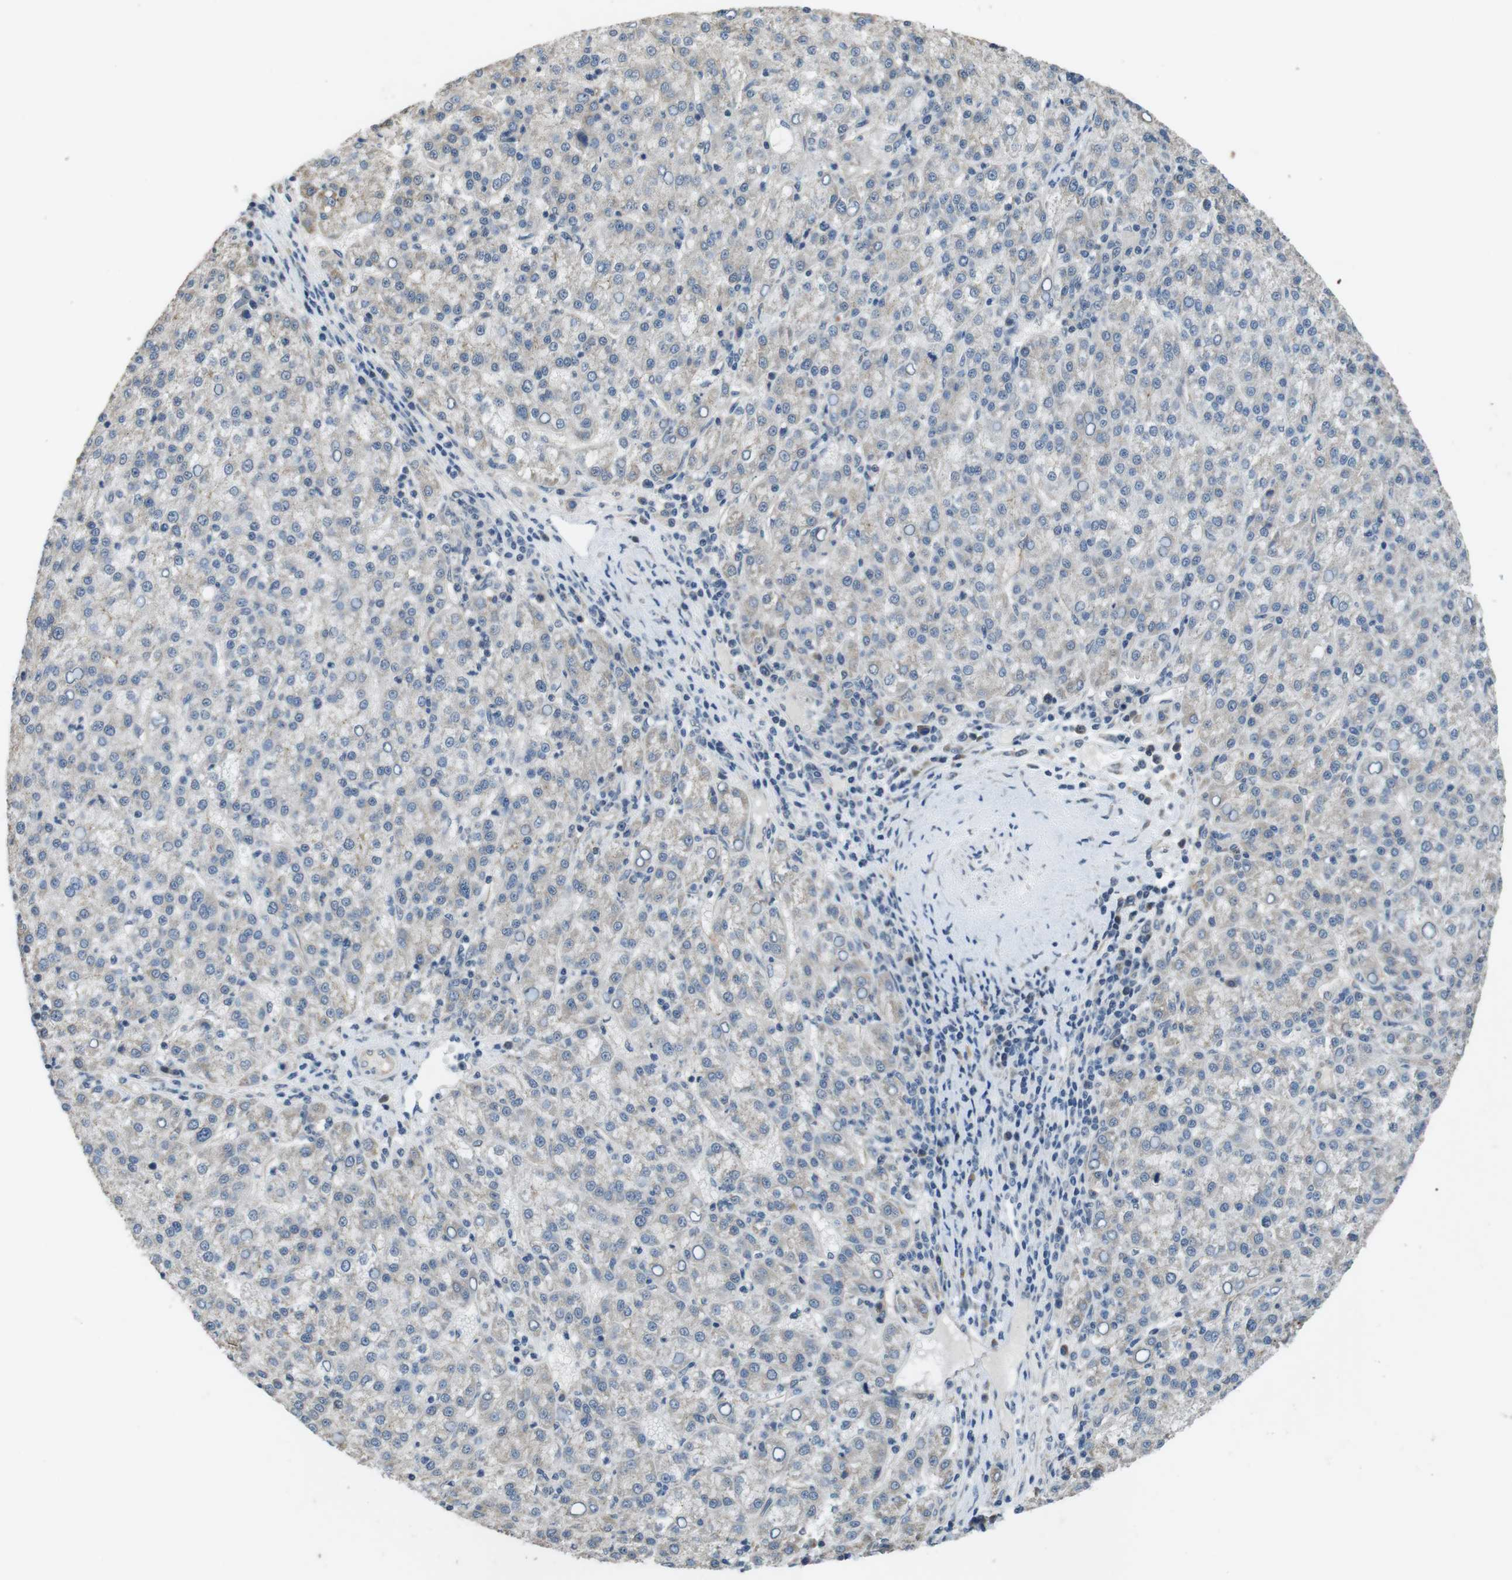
{"staining": {"intensity": "negative", "quantity": "none", "location": "none"}, "tissue": "liver cancer", "cell_type": "Tumor cells", "image_type": "cancer", "snomed": [{"axis": "morphology", "description": "Carcinoma, Hepatocellular, NOS"}, {"axis": "topography", "description": "Liver"}], "caption": "This histopathology image is of liver cancer stained with IHC to label a protein in brown with the nuclei are counter-stained blue. There is no staining in tumor cells.", "gene": "CLDN7", "patient": {"sex": "female", "age": 58}}